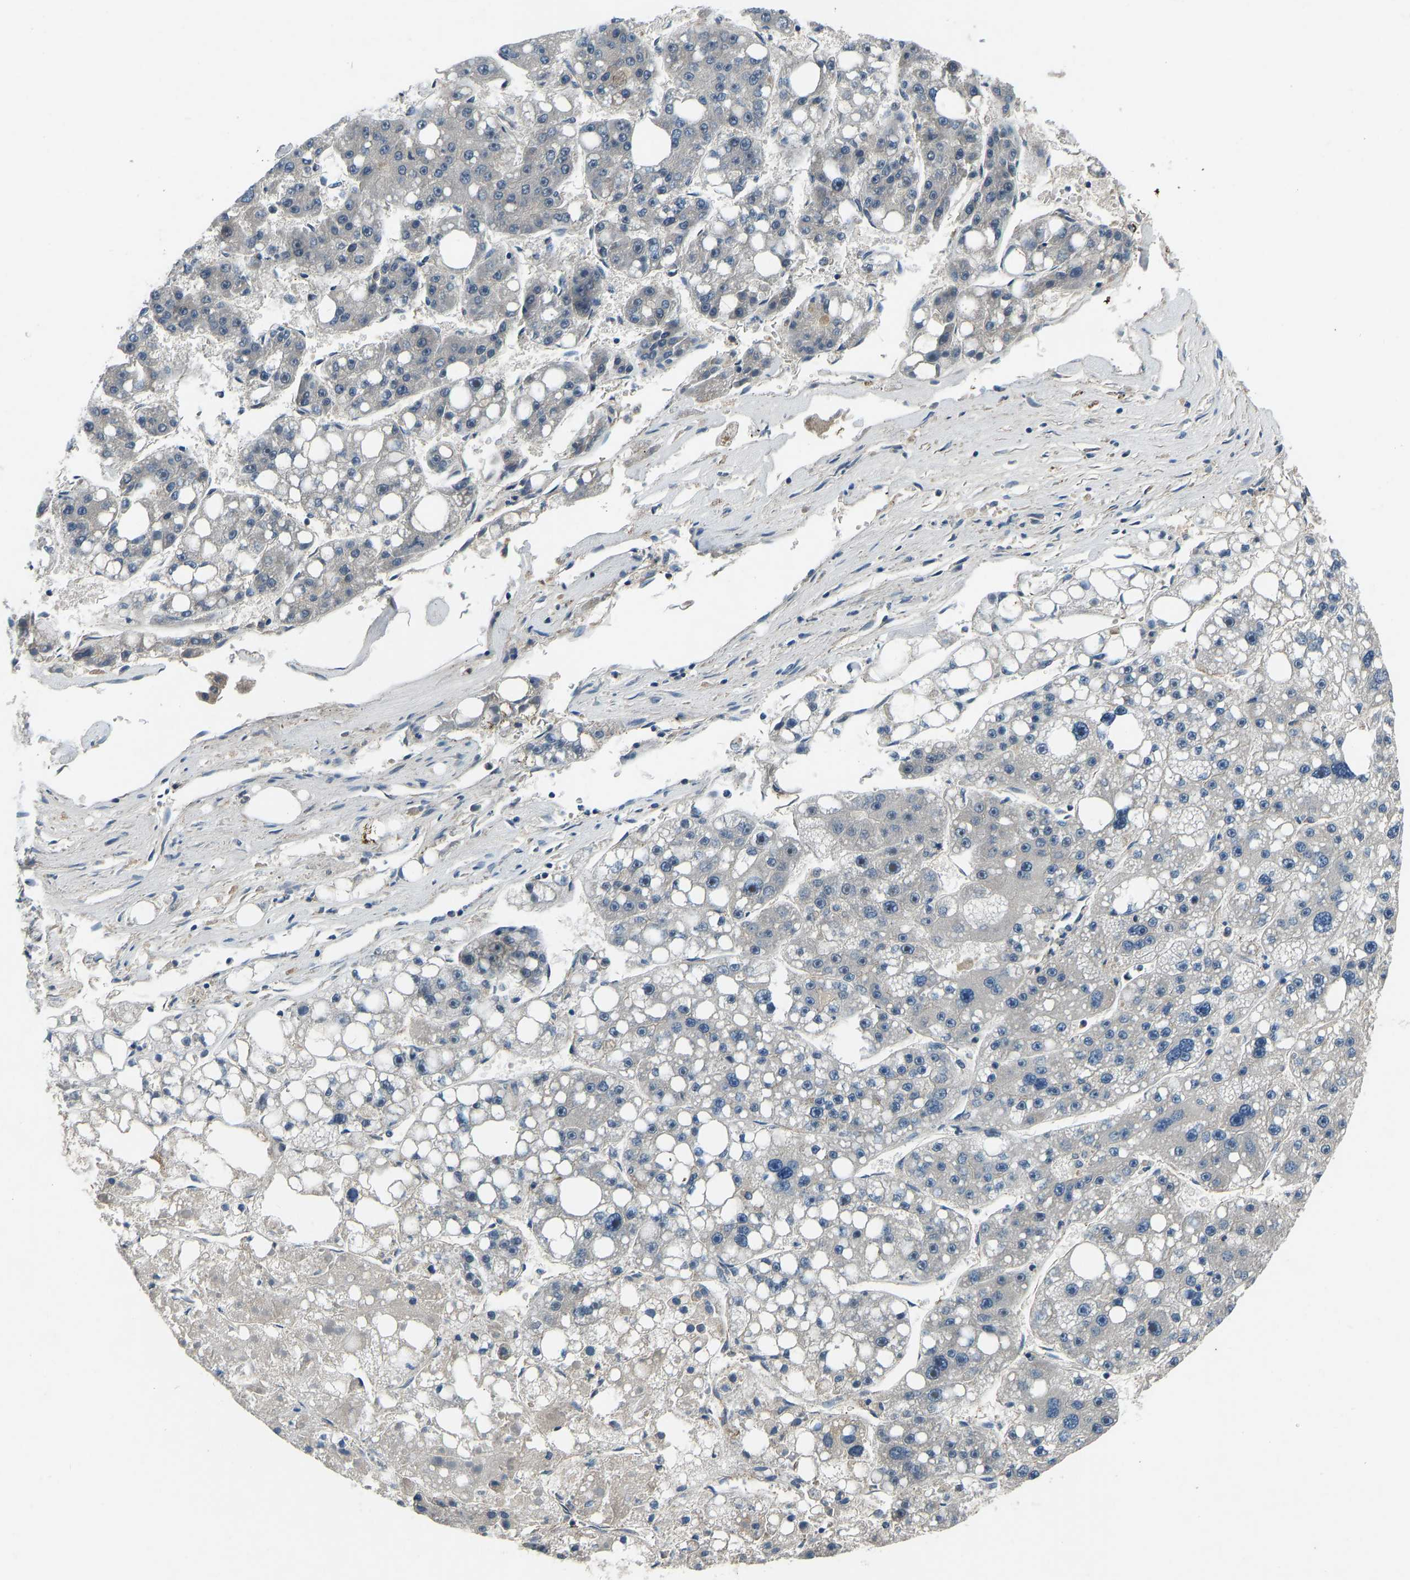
{"staining": {"intensity": "negative", "quantity": "none", "location": "none"}, "tissue": "liver cancer", "cell_type": "Tumor cells", "image_type": "cancer", "snomed": [{"axis": "morphology", "description": "Carcinoma, Hepatocellular, NOS"}, {"axis": "topography", "description": "Liver"}], "caption": "Immunohistochemistry (IHC) micrograph of neoplastic tissue: hepatocellular carcinoma (liver) stained with DAB displays no significant protein staining in tumor cells. (Brightfield microscopy of DAB (3,3'-diaminobenzidine) immunohistochemistry (IHC) at high magnification).", "gene": "RLIM", "patient": {"sex": "female", "age": 61}}